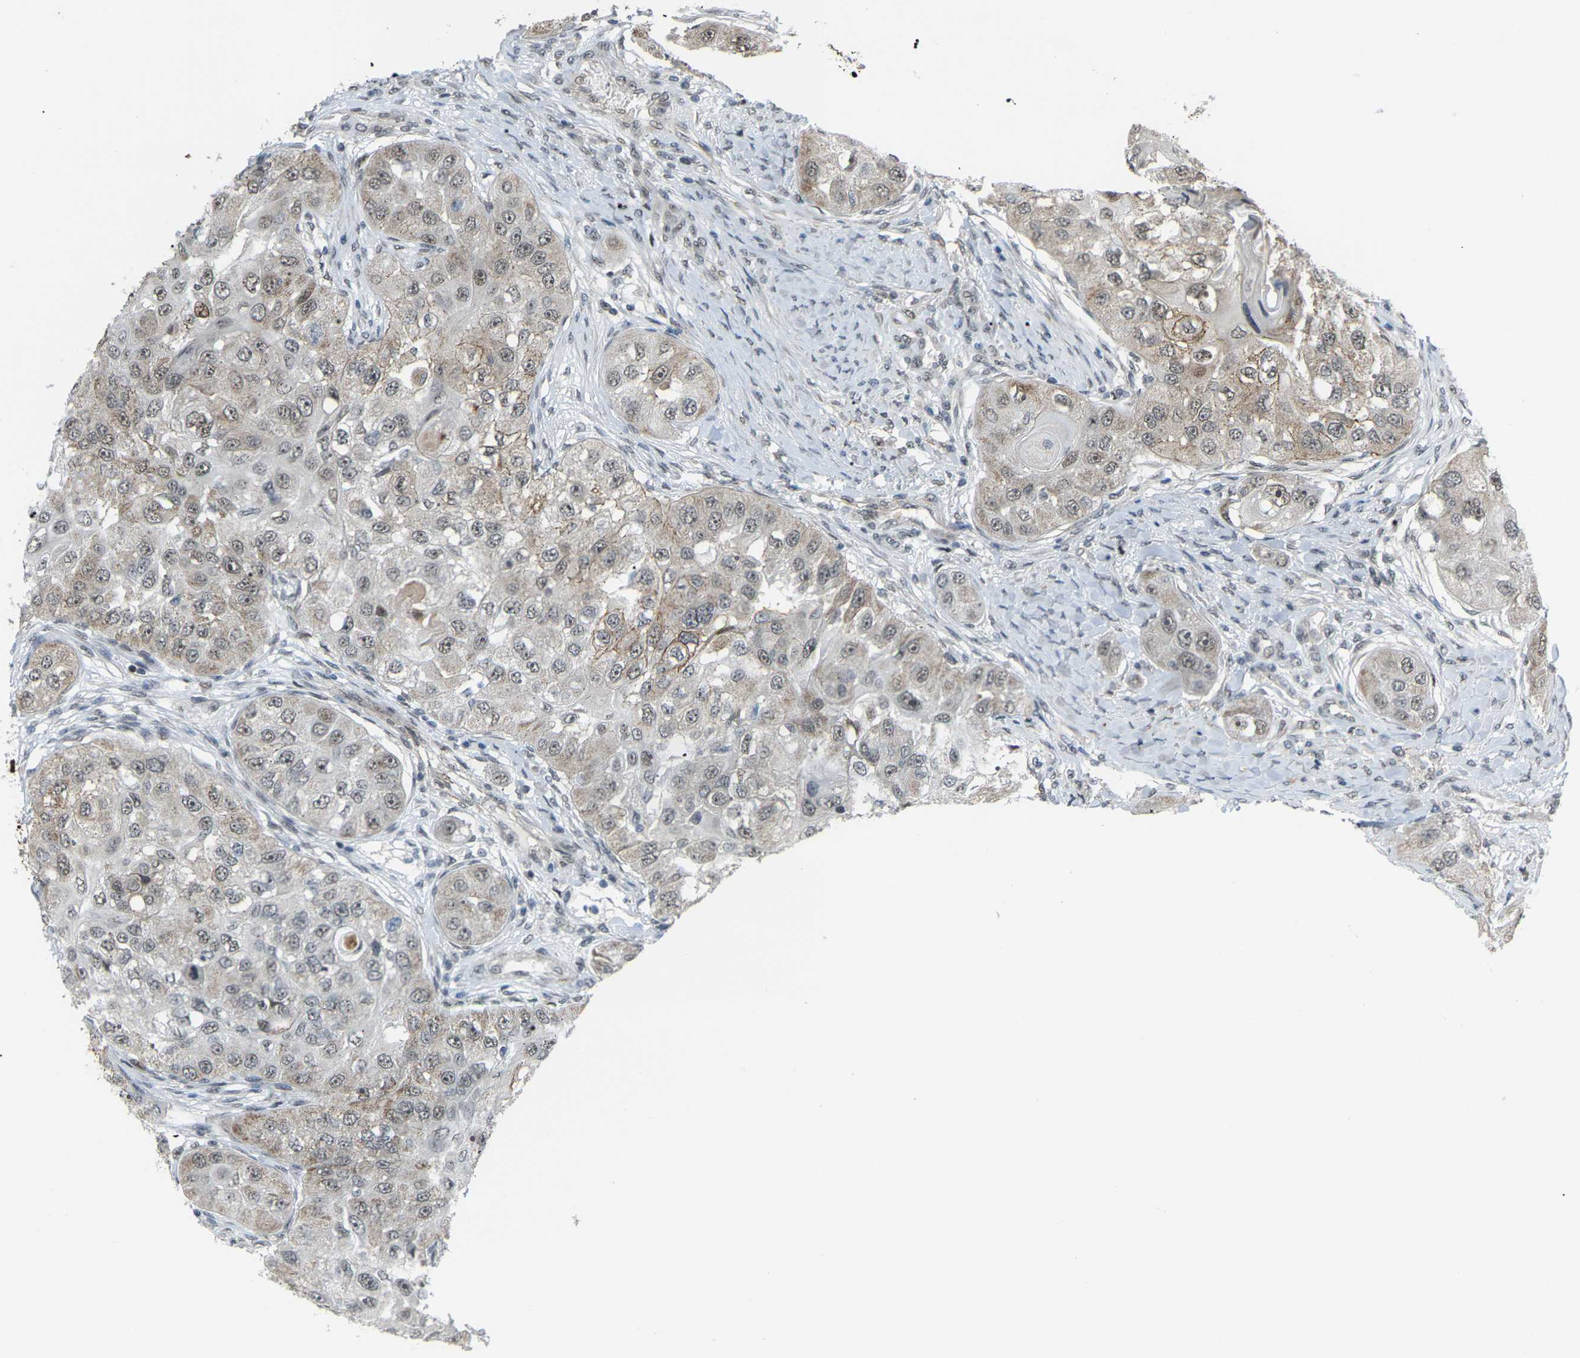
{"staining": {"intensity": "weak", "quantity": "<25%", "location": "cytoplasmic/membranous"}, "tissue": "head and neck cancer", "cell_type": "Tumor cells", "image_type": "cancer", "snomed": [{"axis": "morphology", "description": "Normal tissue, NOS"}, {"axis": "morphology", "description": "Squamous cell carcinoma, NOS"}, {"axis": "topography", "description": "Skeletal muscle"}, {"axis": "topography", "description": "Head-Neck"}], "caption": "High magnification brightfield microscopy of squamous cell carcinoma (head and neck) stained with DAB (brown) and counterstained with hematoxylin (blue): tumor cells show no significant staining.", "gene": "CROT", "patient": {"sex": "male", "age": 51}}